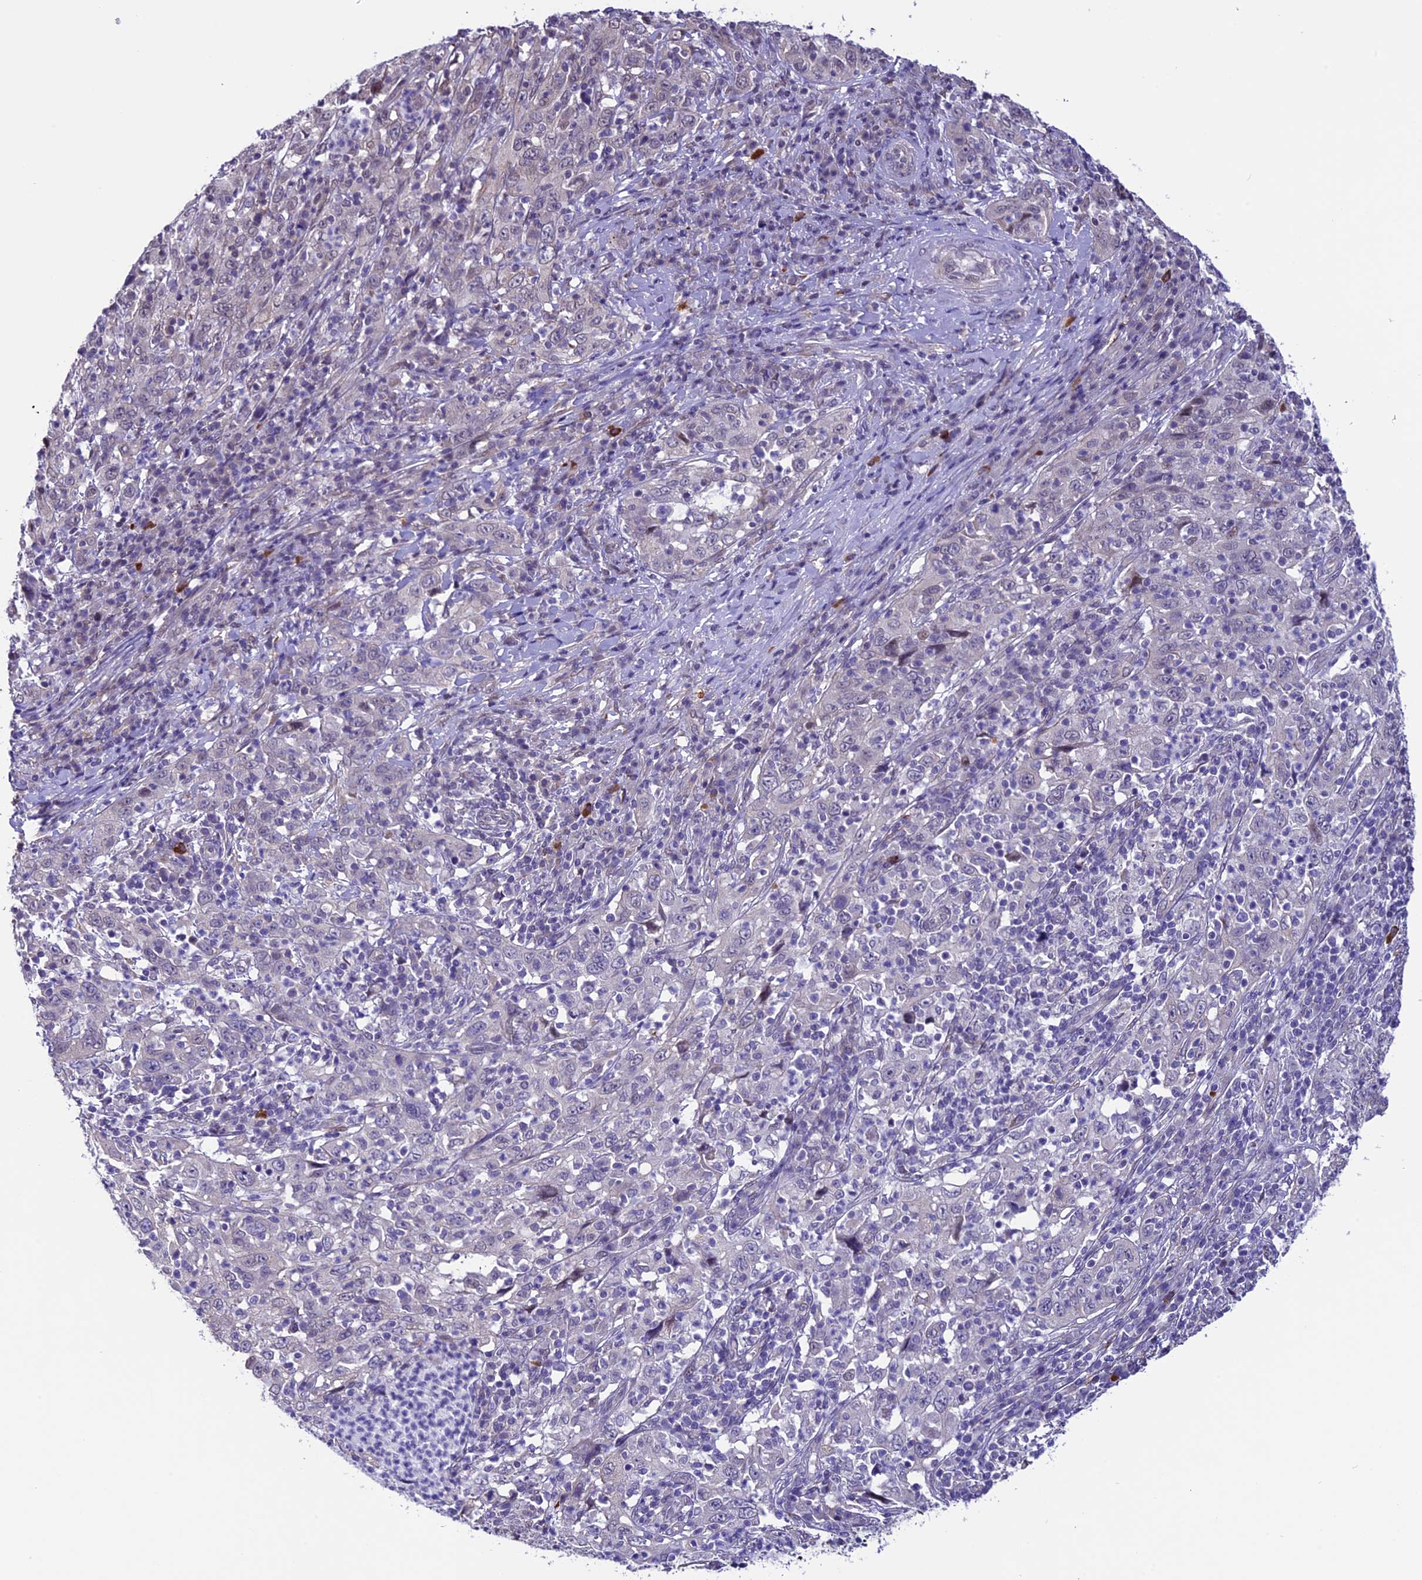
{"staining": {"intensity": "negative", "quantity": "none", "location": "none"}, "tissue": "cervical cancer", "cell_type": "Tumor cells", "image_type": "cancer", "snomed": [{"axis": "morphology", "description": "Squamous cell carcinoma, NOS"}, {"axis": "topography", "description": "Cervix"}], "caption": "IHC photomicrograph of cervical squamous cell carcinoma stained for a protein (brown), which displays no positivity in tumor cells.", "gene": "TMEM171", "patient": {"sex": "female", "age": 46}}